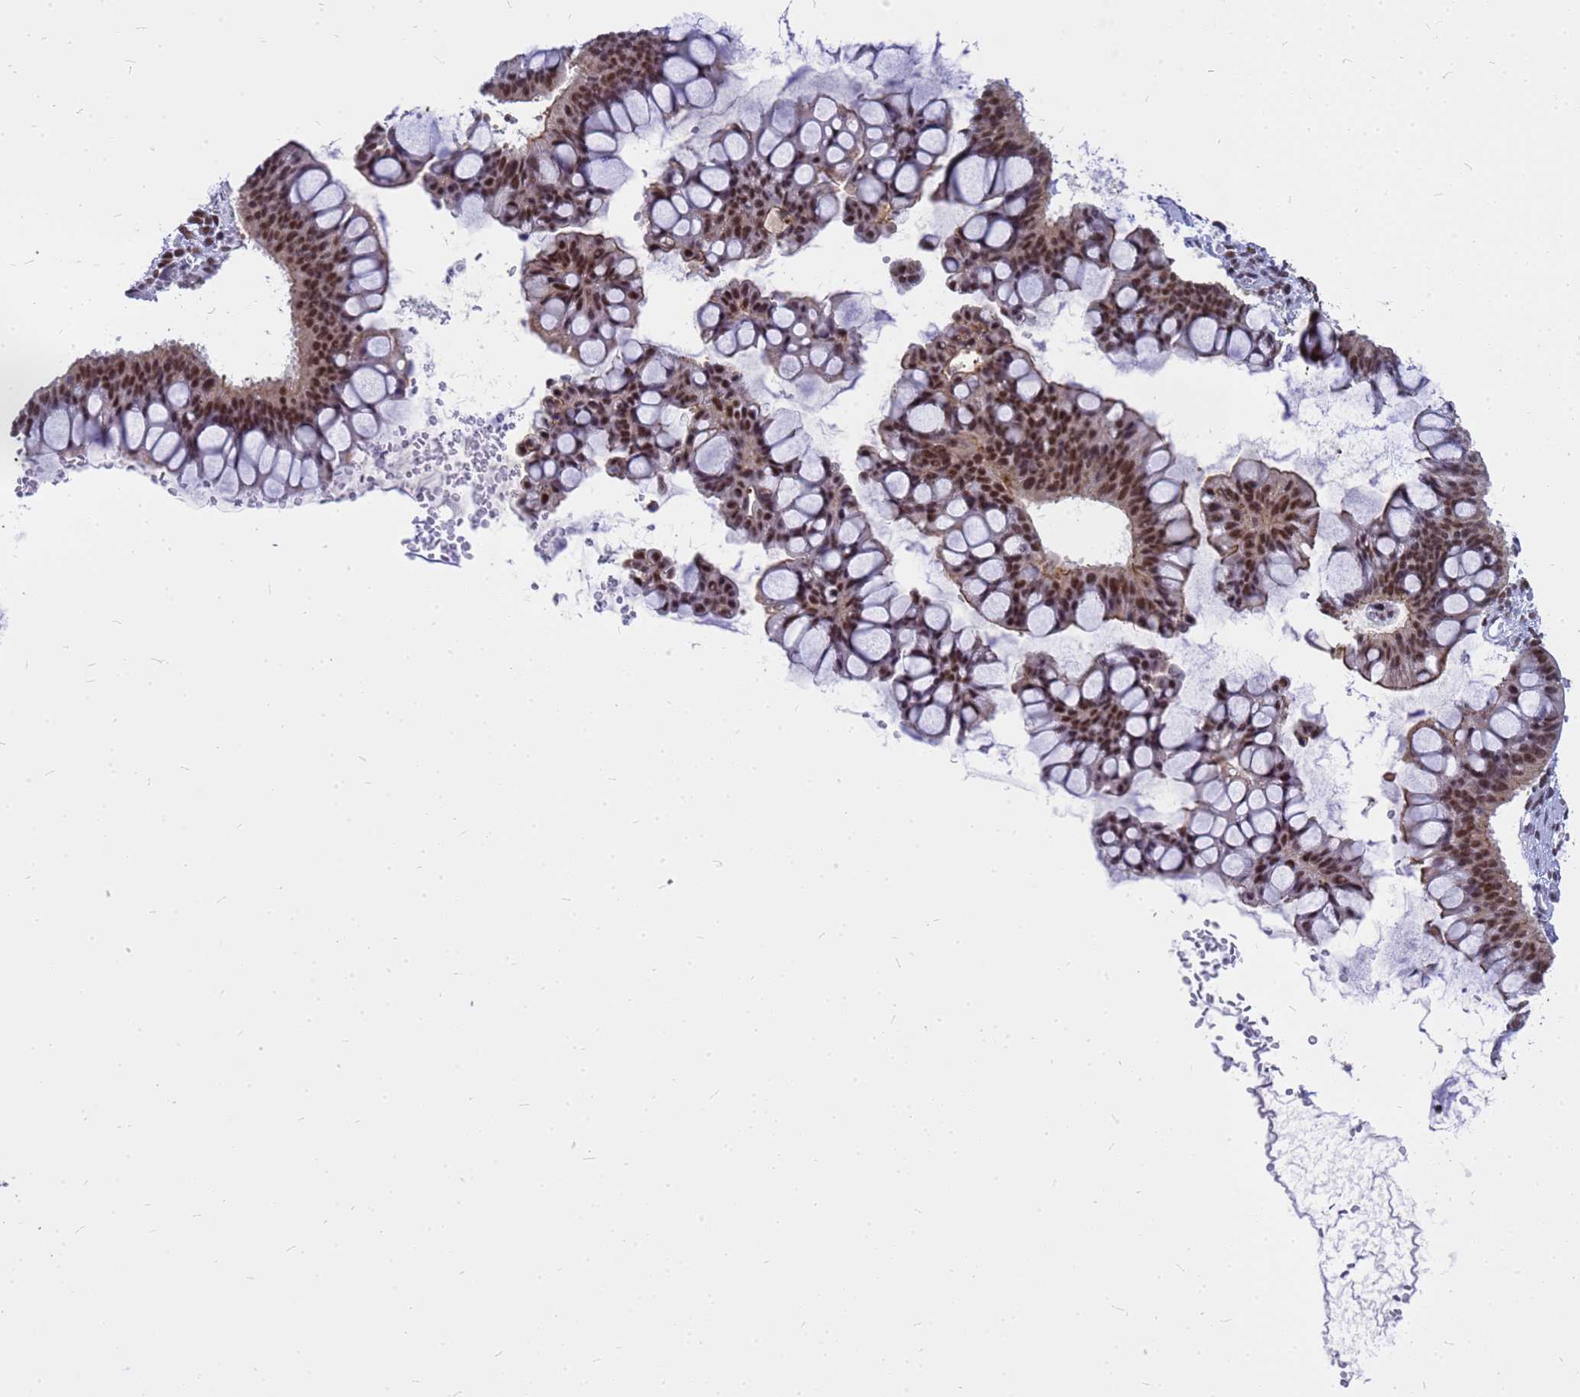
{"staining": {"intensity": "moderate", "quantity": ">75%", "location": "nuclear"}, "tissue": "ovarian cancer", "cell_type": "Tumor cells", "image_type": "cancer", "snomed": [{"axis": "morphology", "description": "Cystadenocarcinoma, mucinous, NOS"}, {"axis": "topography", "description": "Ovary"}], "caption": "Immunohistochemical staining of human ovarian mucinous cystadenocarcinoma demonstrates medium levels of moderate nuclear positivity in approximately >75% of tumor cells.", "gene": "SART3", "patient": {"sex": "female", "age": 73}}